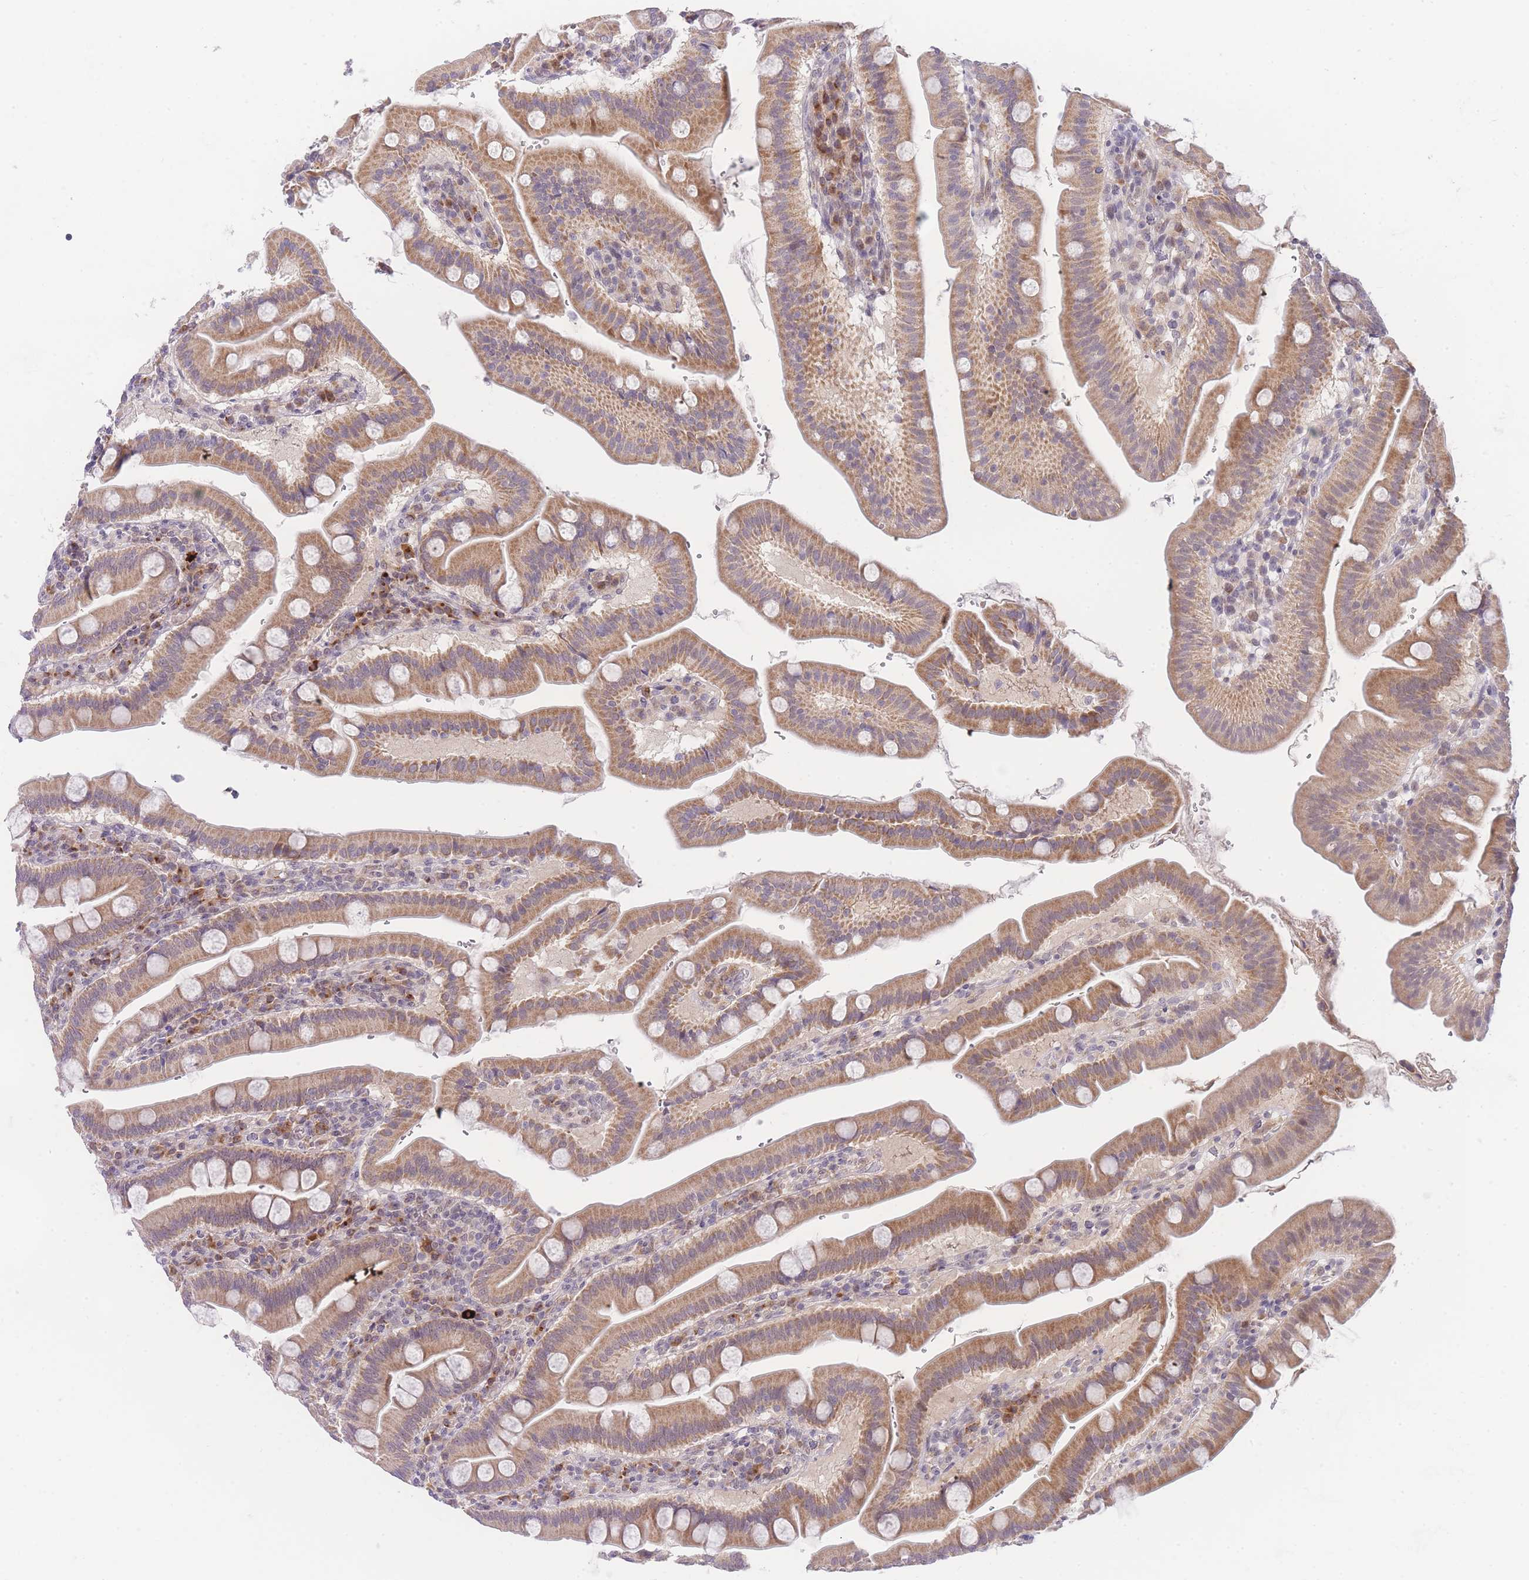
{"staining": {"intensity": "moderate", "quantity": ">75%", "location": "cytoplasmic/membranous"}, "tissue": "duodenum", "cell_type": "Glandular cells", "image_type": "normal", "snomed": [{"axis": "morphology", "description": "Normal tissue, NOS"}, {"axis": "morphology", "description": "Adenocarcinoma, NOS"}, {"axis": "topography", "description": "Pancreas"}, {"axis": "topography", "description": "Duodenum"}], "caption": "Immunohistochemical staining of benign human duodenum demonstrates medium levels of moderate cytoplasmic/membranous positivity in about >75% of glandular cells. Nuclei are stained in blue.", "gene": "SLC25A33", "patient": {"sex": "male", "age": 50}}